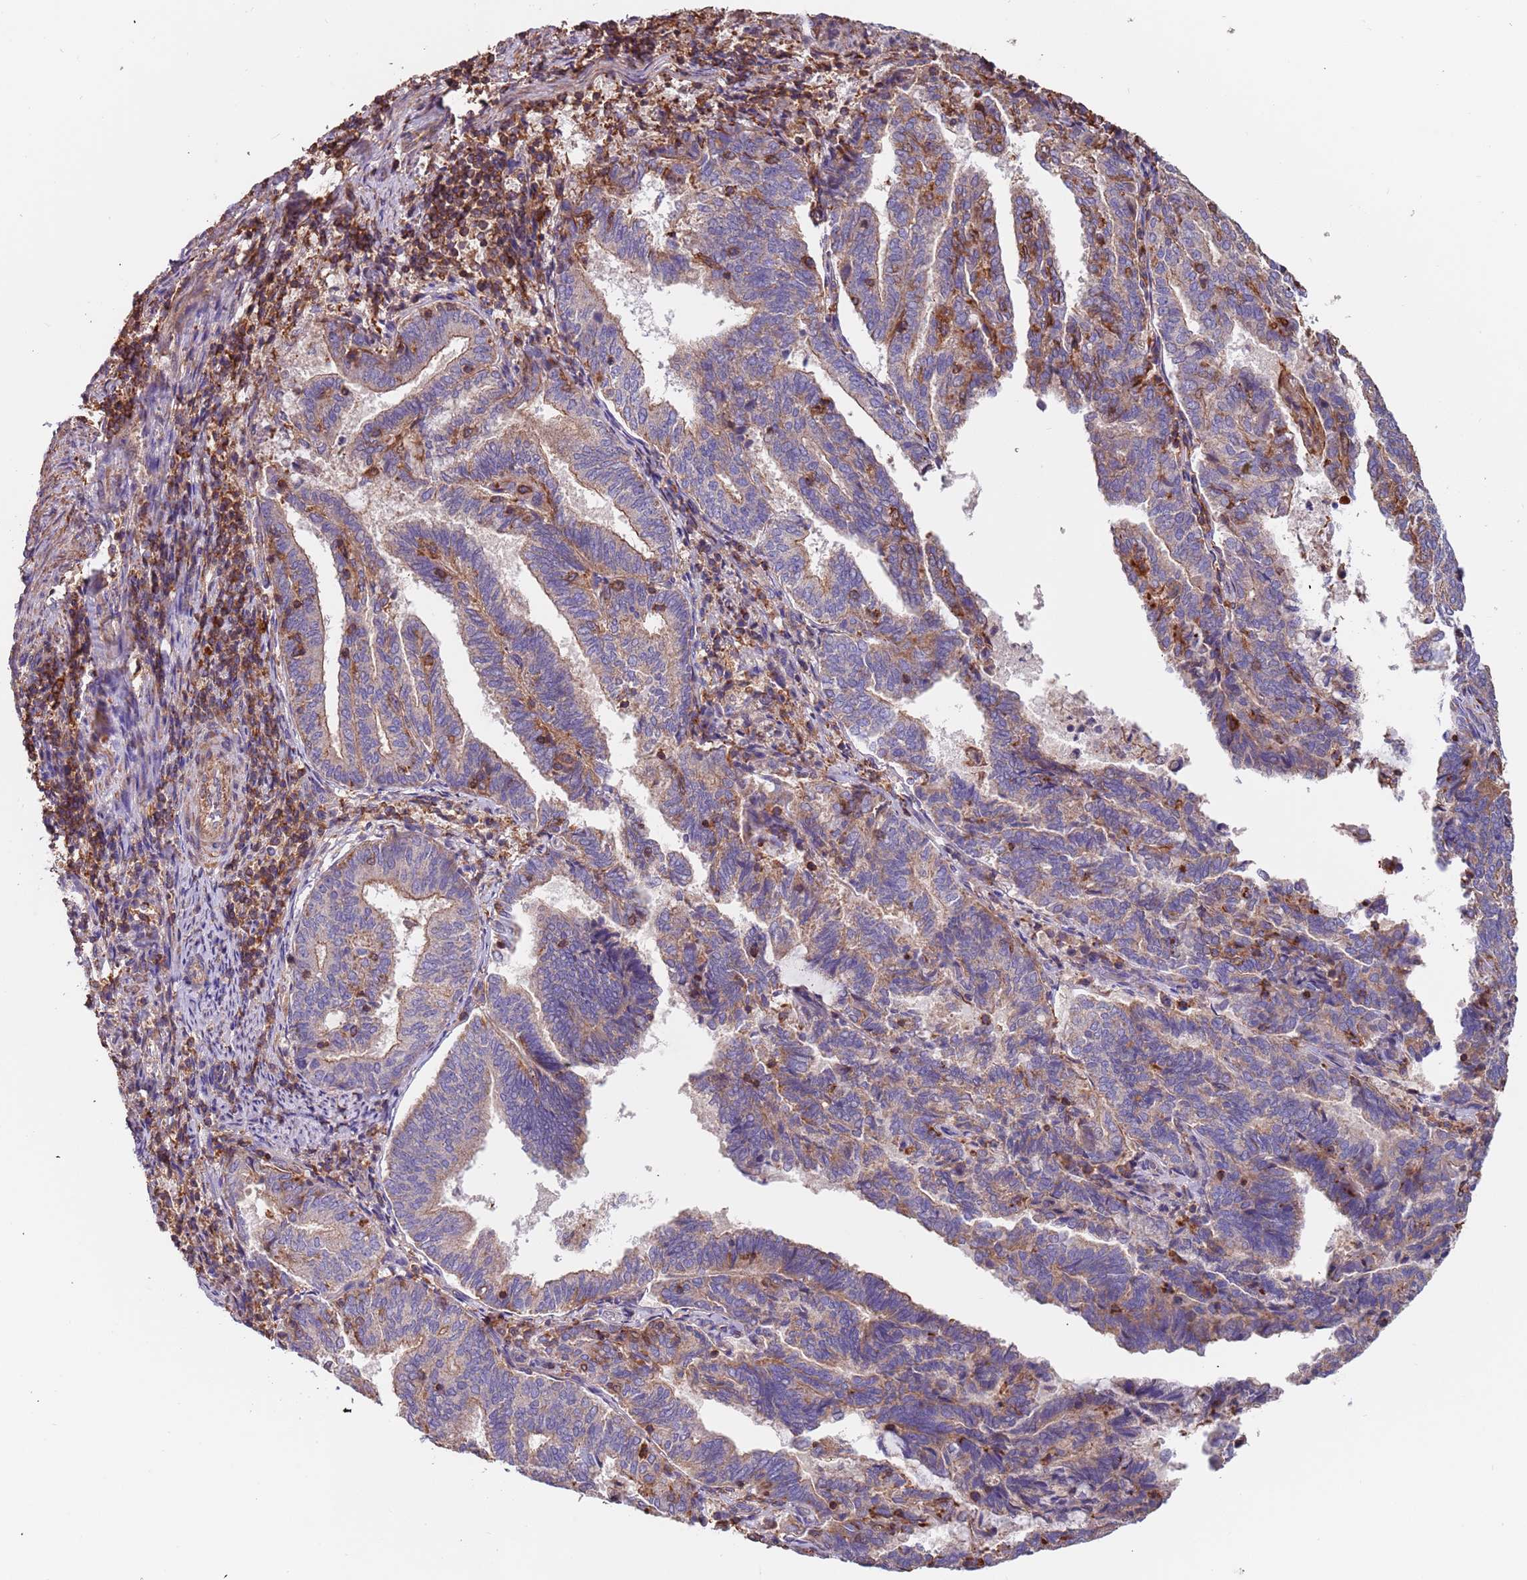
{"staining": {"intensity": "moderate", "quantity": "<25%", "location": "cytoplasmic/membranous"}, "tissue": "endometrial cancer", "cell_type": "Tumor cells", "image_type": "cancer", "snomed": [{"axis": "morphology", "description": "Adenocarcinoma, NOS"}, {"axis": "topography", "description": "Endometrium"}], "caption": "Moderate cytoplasmic/membranous positivity is appreciated in about <25% of tumor cells in adenocarcinoma (endometrial).", "gene": "SYT4", "patient": {"sex": "female", "age": 80}}